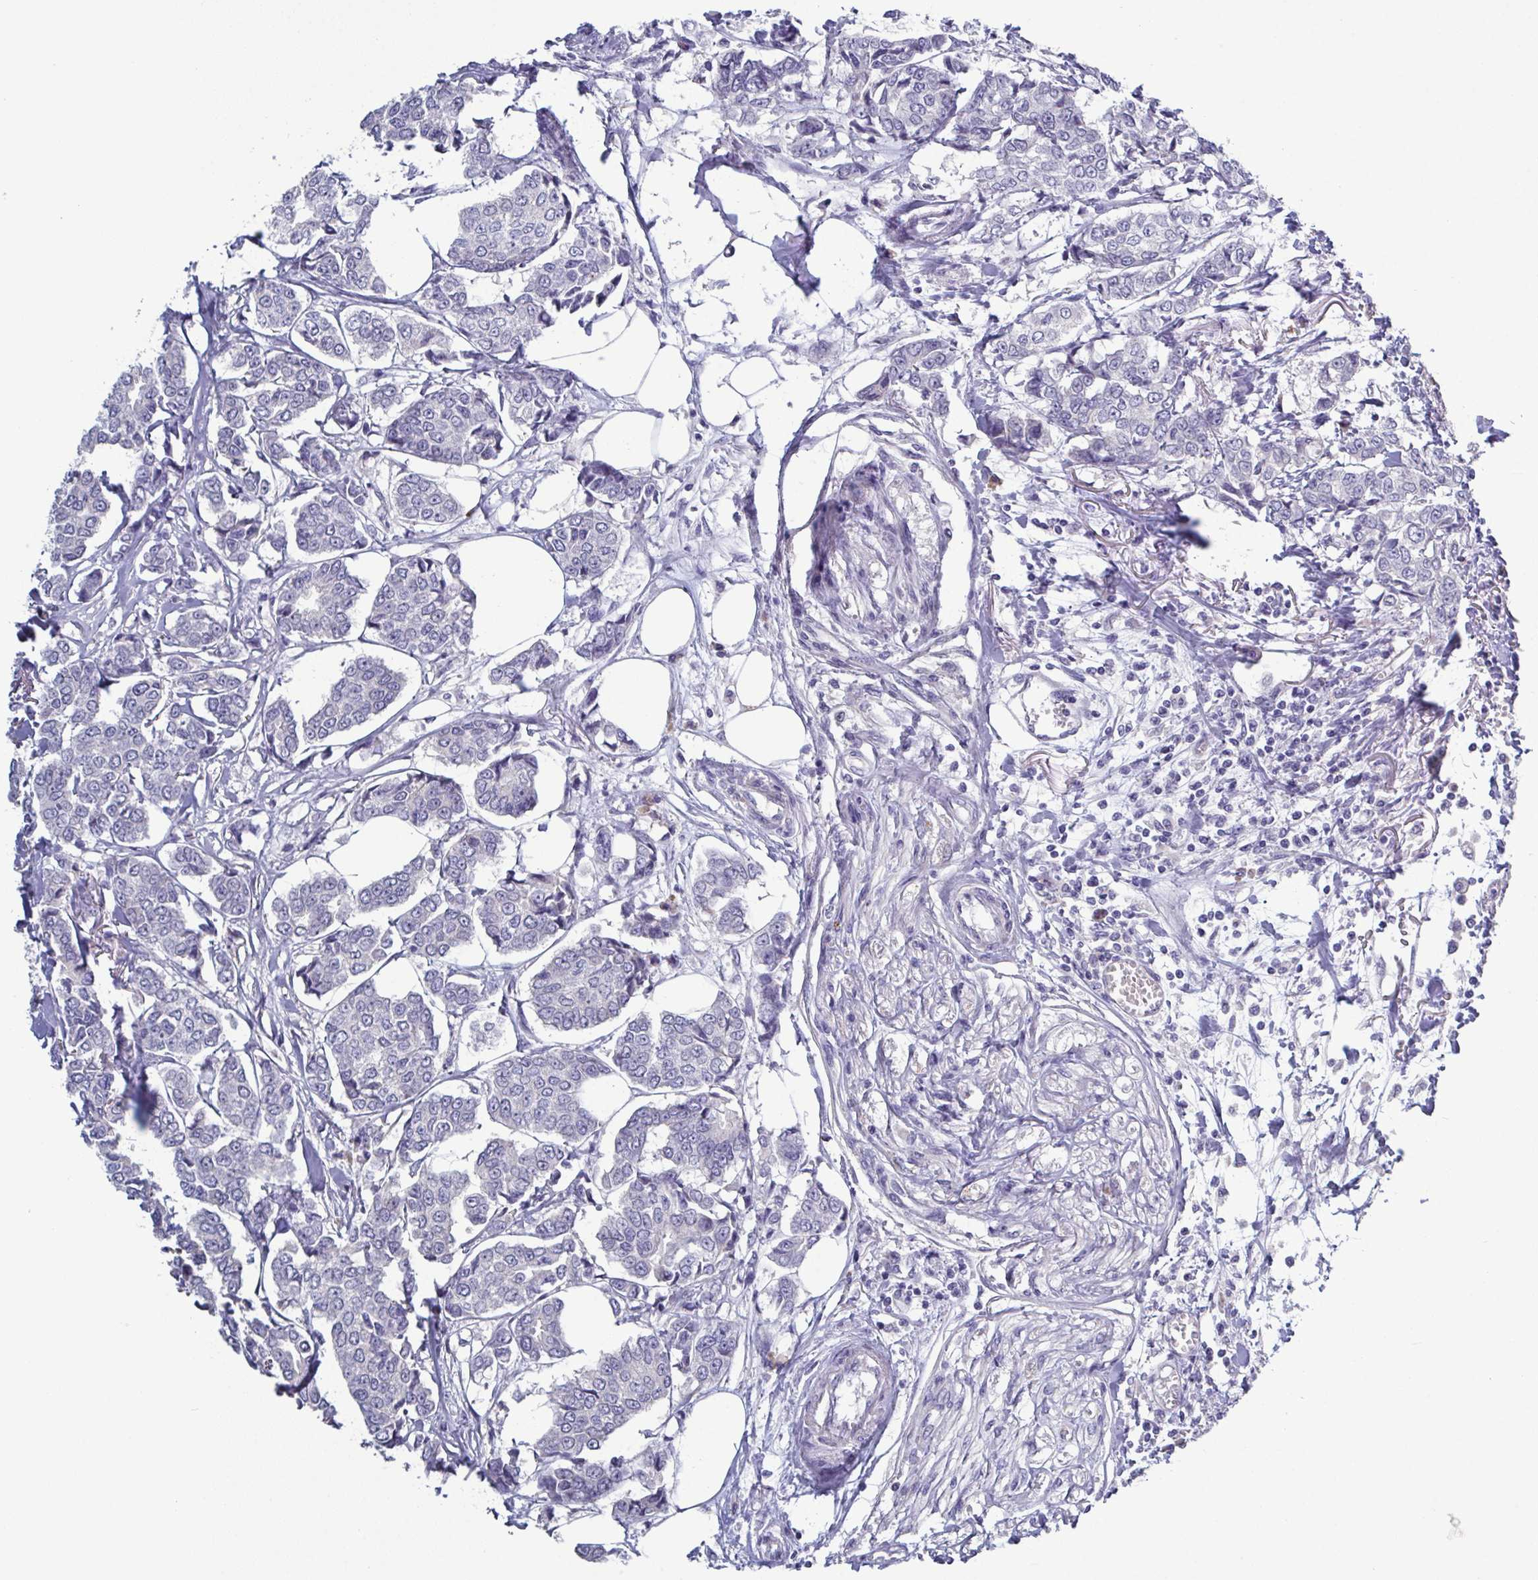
{"staining": {"intensity": "negative", "quantity": "none", "location": "none"}, "tissue": "breast cancer", "cell_type": "Tumor cells", "image_type": "cancer", "snomed": [{"axis": "morphology", "description": "Duct carcinoma"}, {"axis": "topography", "description": "Breast"}], "caption": "The image displays no staining of tumor cells in breast cancer (intraductal carcinoma).", "gene": "GLDC", "patient": {"sex": "female", "age": 94}}